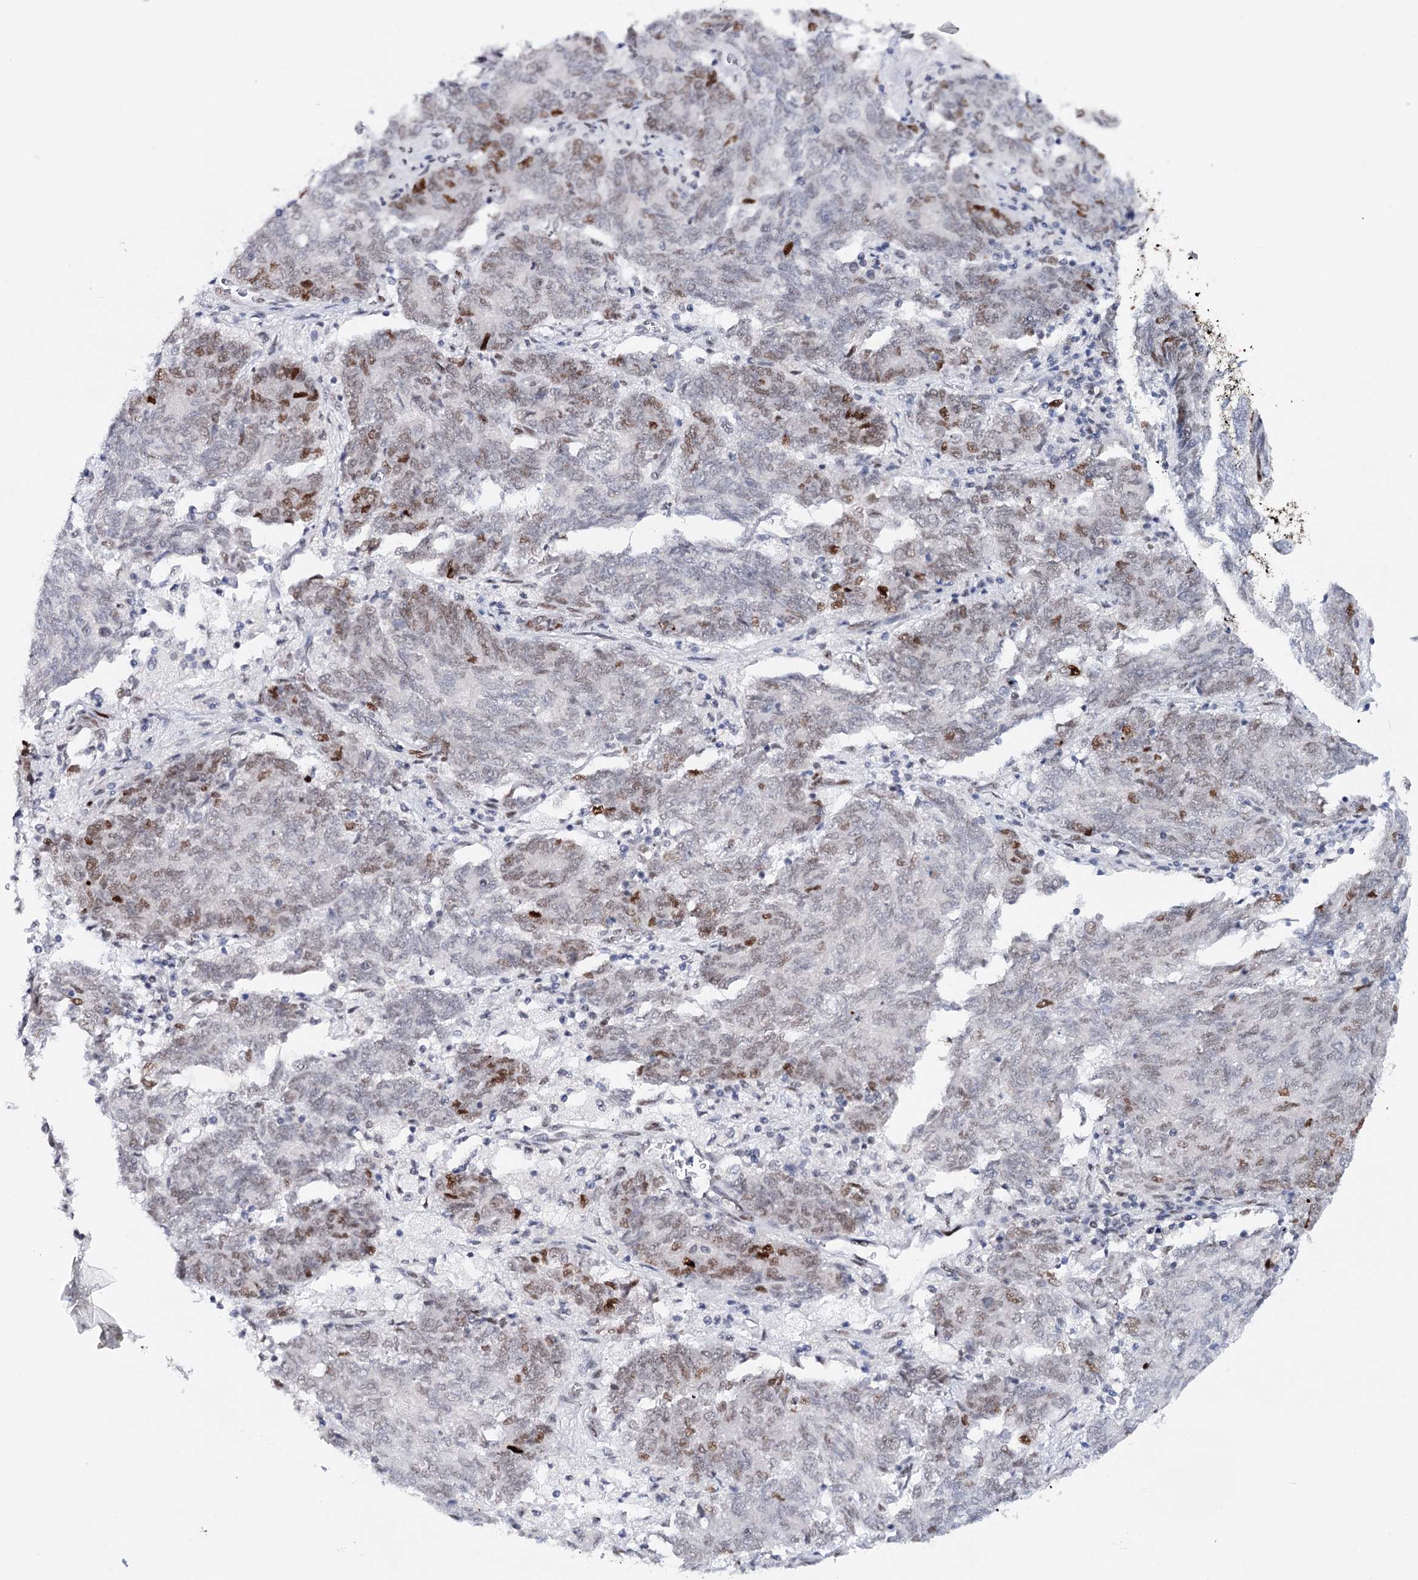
{"staining": {"intensity": "moderate", "quantity": "25%-75%", "location": "nuclear"}, "tissue": "endometrial cancer", "cell_type": "Tumor cells", "image_type": "cancer", "snomed": [{"axis": "morphology", "description": "Adenocarcinoma, NOS"}, {"axis": "topography", "description": "Endometrium"}], "caption": "Immunohistochemical staining of human adenocarcinoma (endometrial) exhibits medium levels of moderate nuclear staining in approximately 25%-75% of tumor cells.", "gene": "TP53", "patient": {"sex": "female", "age": 80}}